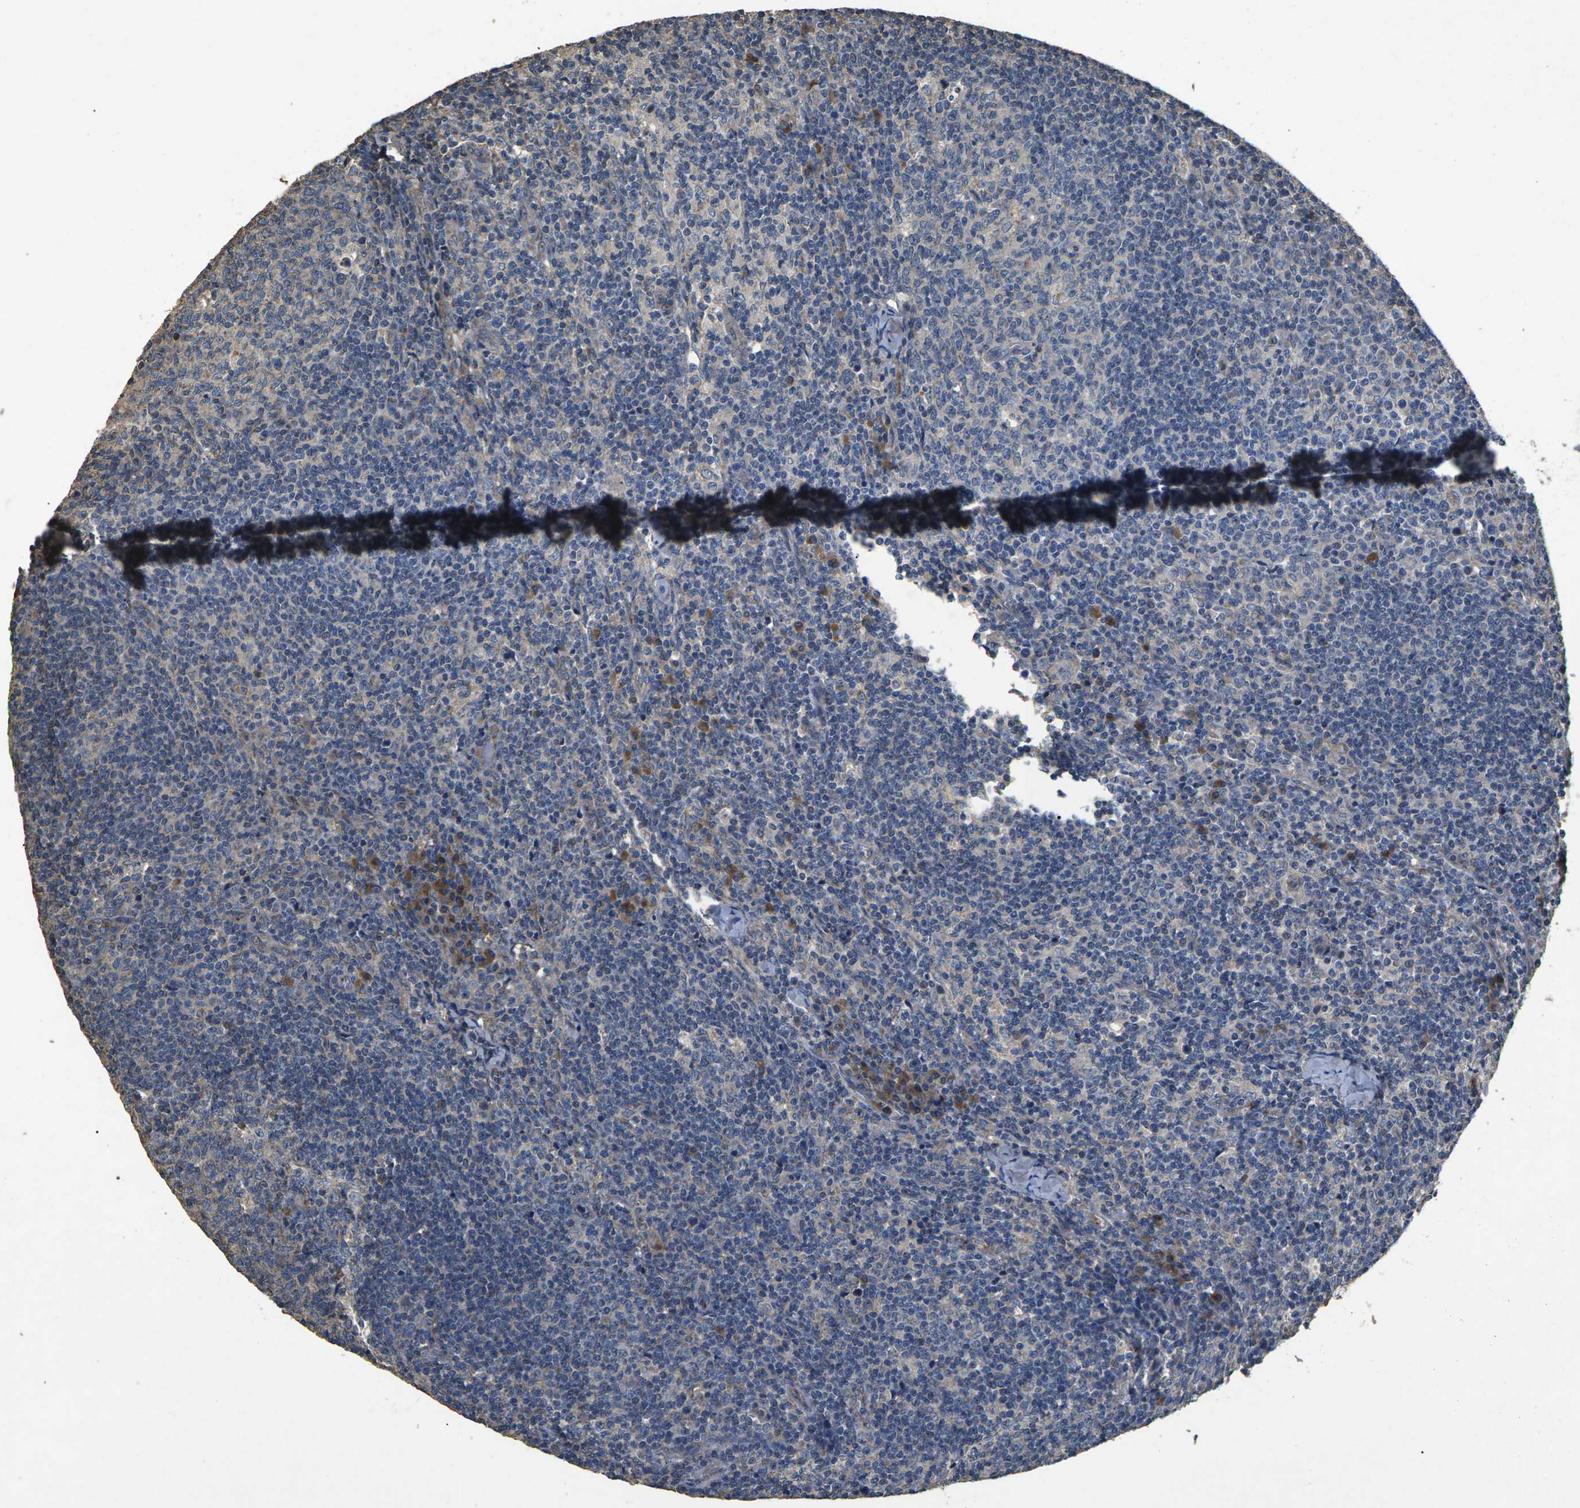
{"staining": {"intensity": "weak", "quantity": "<25%", "location": "cytoplasmic/membranous"}, "tissue": "lymph node", "cell_type": "Germinal center cells", "image_type": "normal", "snomed": [{"axis": "morphology", "description": "Normal tissue, NOS"}, {"axis": "morphology", "description": "Inflammation, NOS"}, {"axis": "topography", "description": "Lymph node"}], "caption": "DAB immunohistochemical staining of normal human lymph node shows no significant expression in germinal center cells. The staining was performed using DAB to visualize the protein expression in brown, while the nuclei were stained in blue with hematoxylin (Magnification: 20x).", "gene": "B4GAT1", "patient": {"sex": "male", "age": 55}}